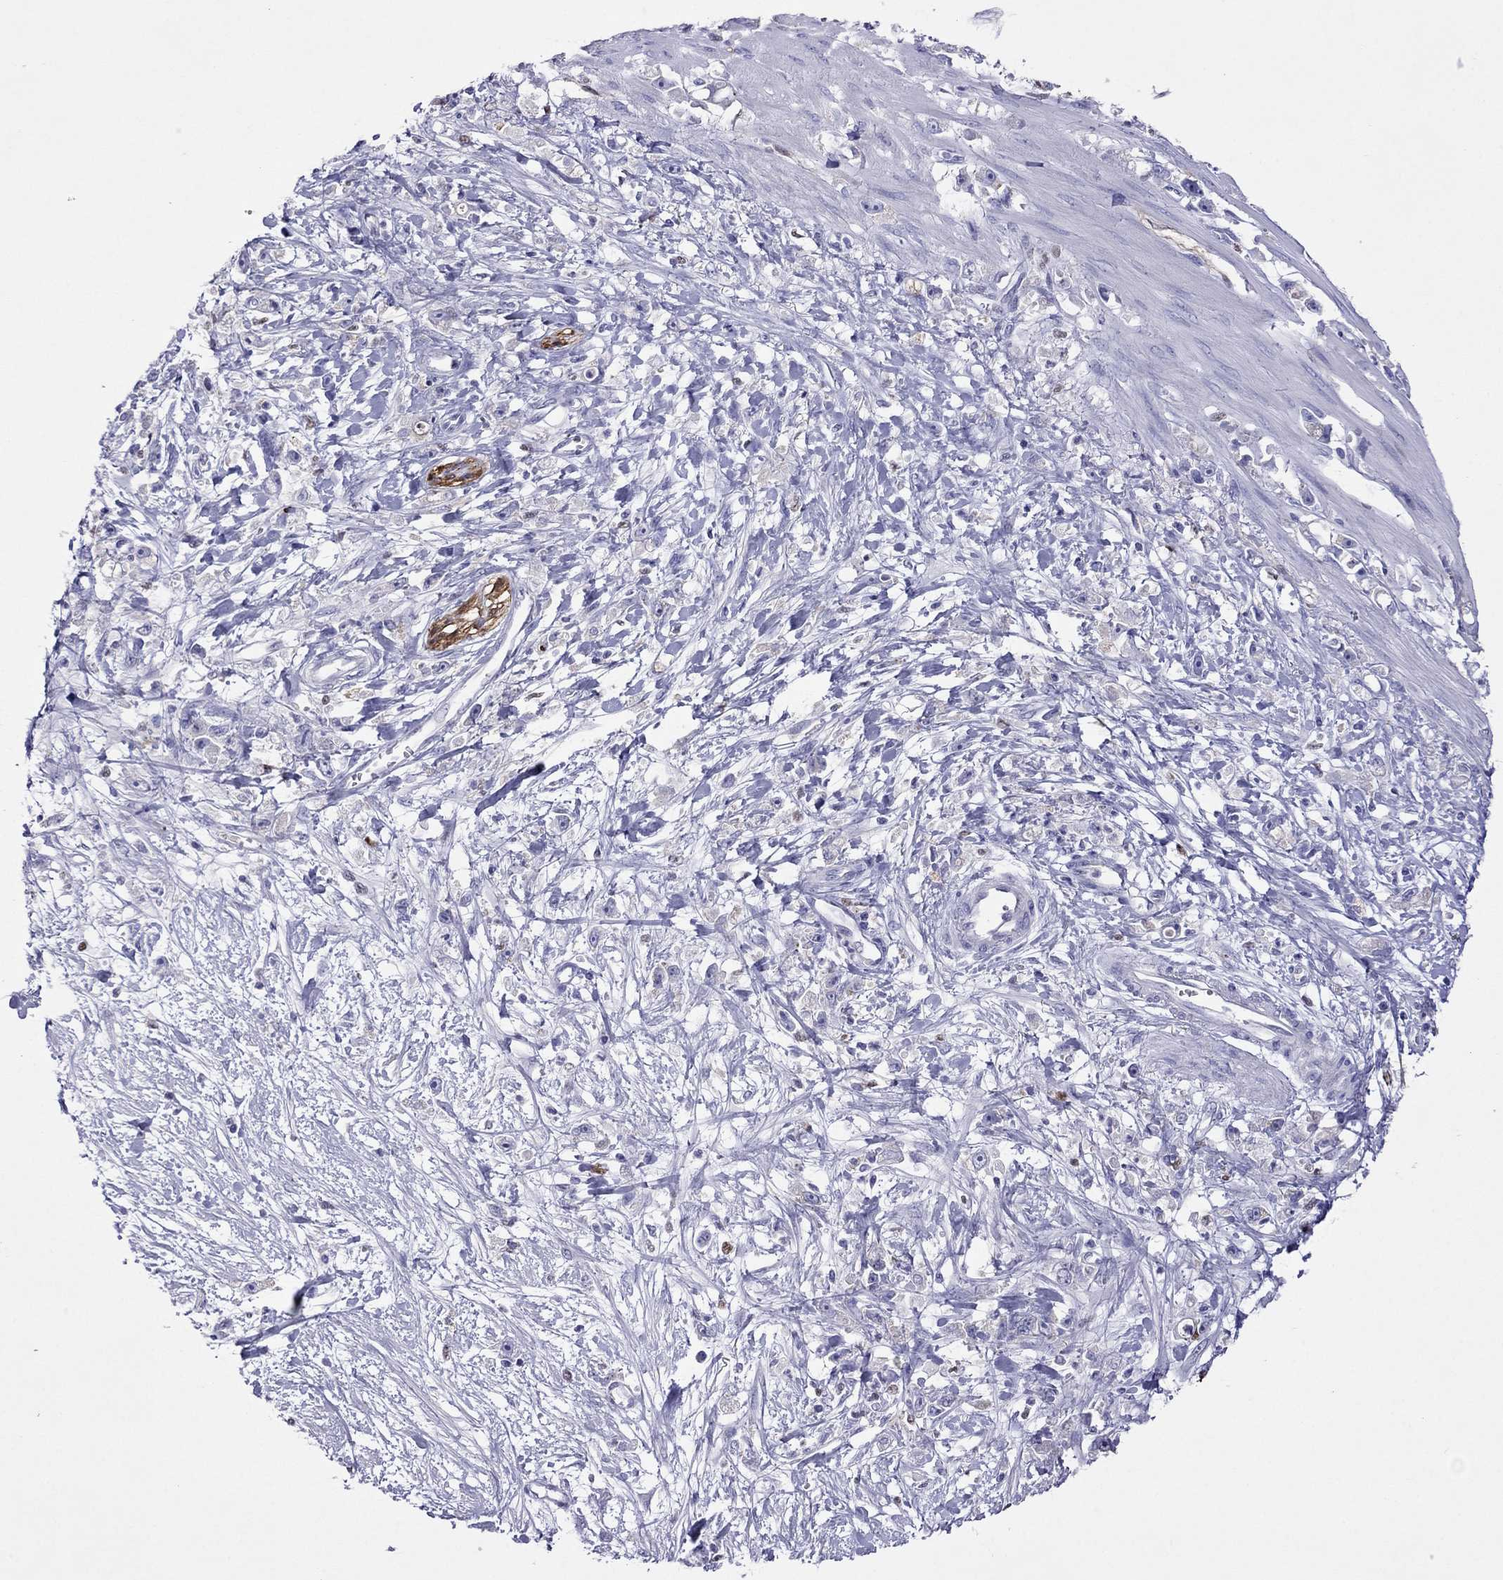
{"staining": {"intensity": "negative", "quantity": "none", "location": "none"}, "tissue": "stomach cancer", "cell_type": "Tumor cells", "image_type": "cancer", "snomed": [{"axis": "morphology", "description": "Adenocarcinoma, NOS"}, {"axis": "topography", "description": "Stomach"}], "caption": "Stomach cancer stained for a protein using immunohistochemistry displays no expression tumor cells.", "gene": "MPZ", "patient": {"sex": "female", "age": 59}}